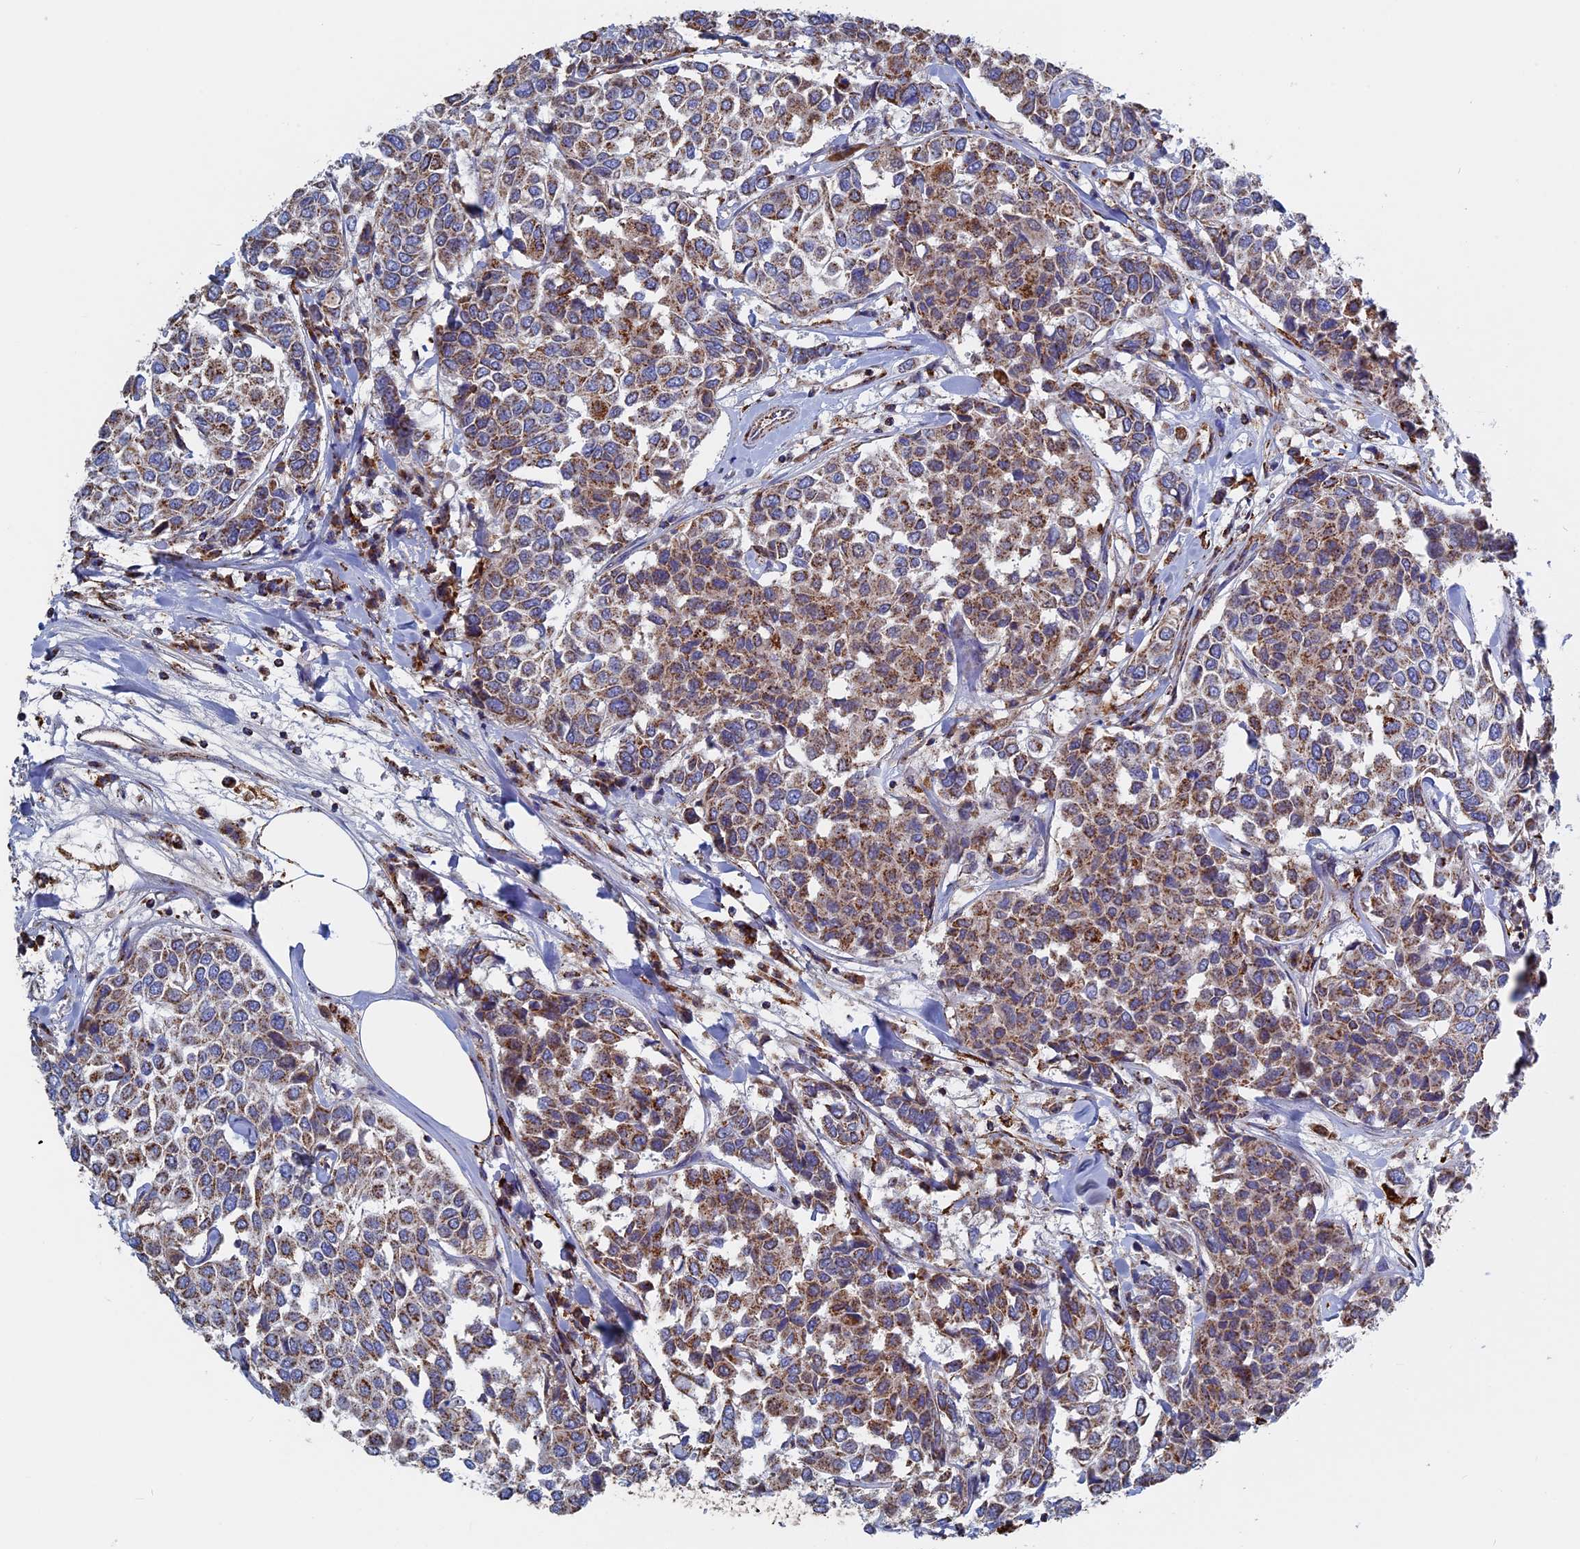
{"staining": {"intensity": "moderate", "quantity": ">75%", "location": "cytoplasmic/membranous"}, "tissue": "breast cancer", "cell_type": "Tumor cells", "image_type": "cancer", "snomed": [{"axis": "morphology", "description": "Duct carcinoma"}, {"axis": "topography", "description": "Breast"}], "caption": "Brown immunohistochemical staining in human infiltrating ductal carcinoma (breast) displays moderate cytoplasmic/membranous staining in approximately >75% of tumor cells. (Stains: DAB in brown, nuclei in blue, Microscopy: brightfield microscopy at high magnification).", "gene": "SEC24D", "patient": {"sex": "female", "age": 55}}